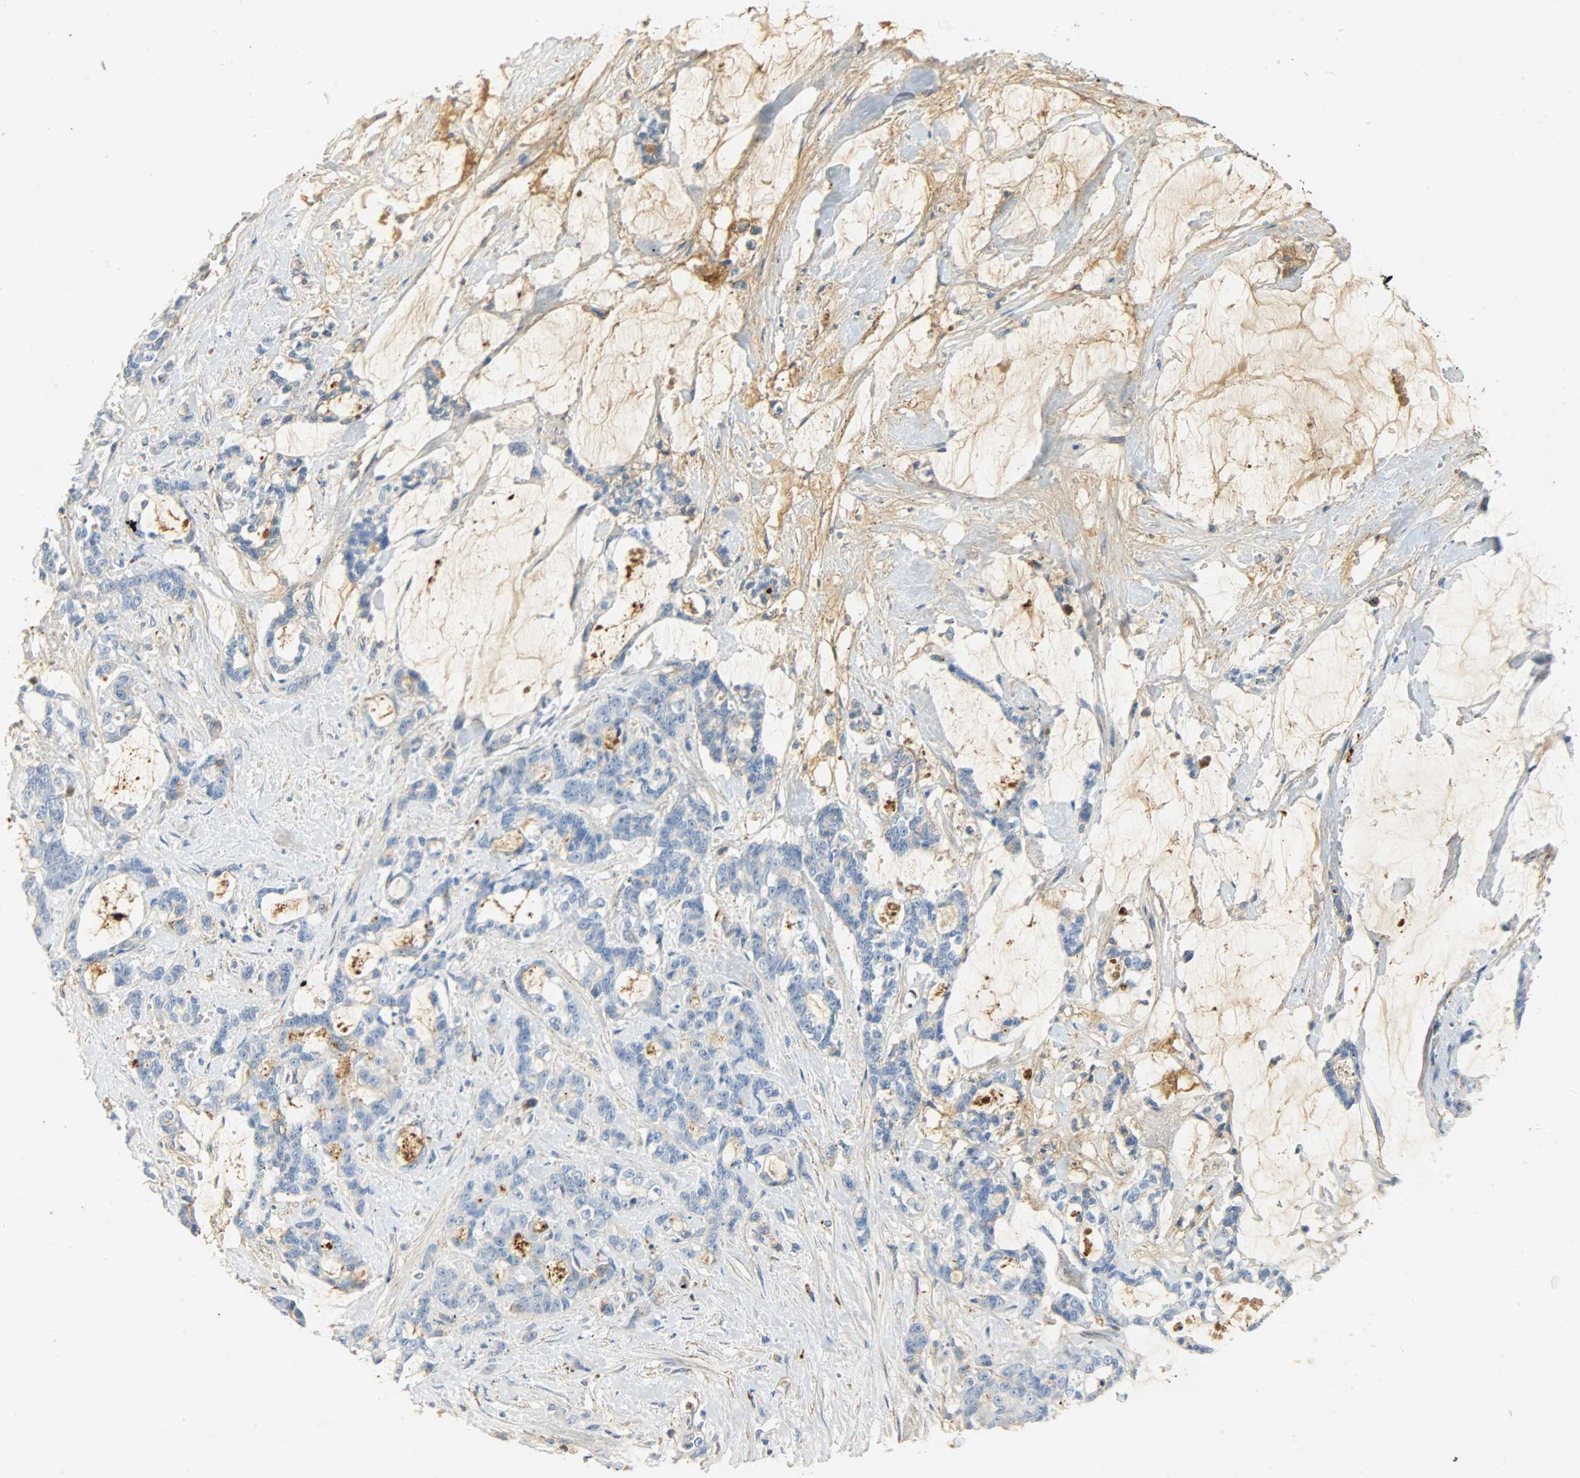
{"staining": {"intensity": "negative", "quantity": "none", "location": "none"}, "tissue": "pancreatic cancer", "cell_type": "Tumor cells", "image_type": "cancer", "snomed": [{"axis": "morphology", "description": "Adenocarcinoma, NOS"}, {"axis": "topography", "description": "Pancreas"}], "caption": "IHC of human adenocarcinoma (pancreatic) exhibits no positivity in tumor cells.", "gene": "CRP", "patient": {"sex": "female", "age": 73}}